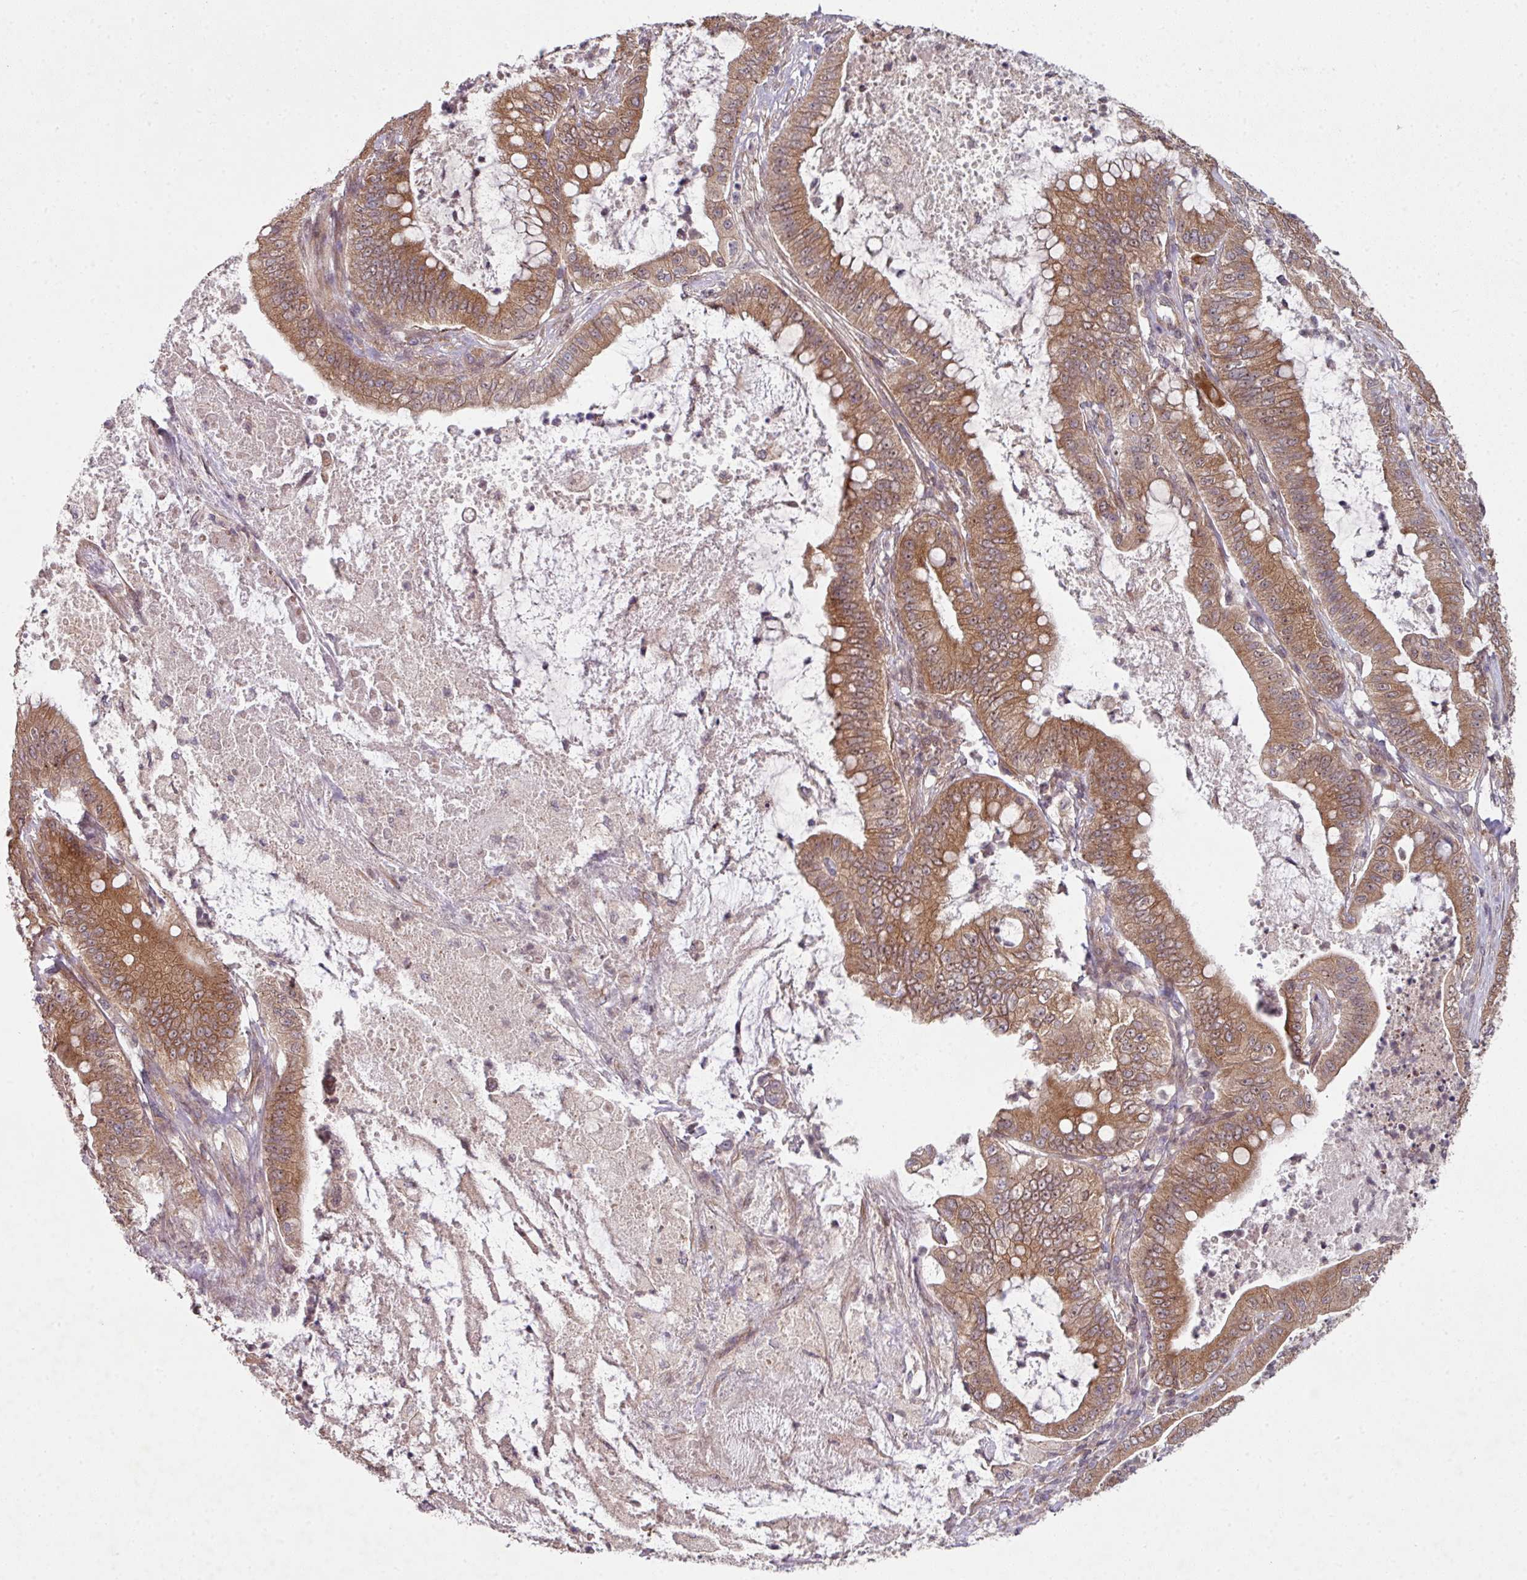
{"staining": {"intensity": "moderate", "quantity": ">75%", "location": "cytoplasmic/membranous,nuclear"}, "tissue": "pancreatic cancer", "cell_type": "Tumor cells", "image_type": "cancer", "snomed": [{"axis": "morphology", "description": "Adenocarcinoma, NOS"}, {"axis": "topography", "description": "Pancreas"}], "caption": "Adenocarcinoma (pancreatic) was stained to show a protein in brown. There is medium levels of moderate cytoplasmic/membranous and nuclear expression in approximately >75% of tumor cells. (DAB (3,3'-diaminobenzidine) = brown stain, brightfield microscopy at high magnification).", "gene": "CAMLG", "patient": {"sex": "male", "age": 71}}